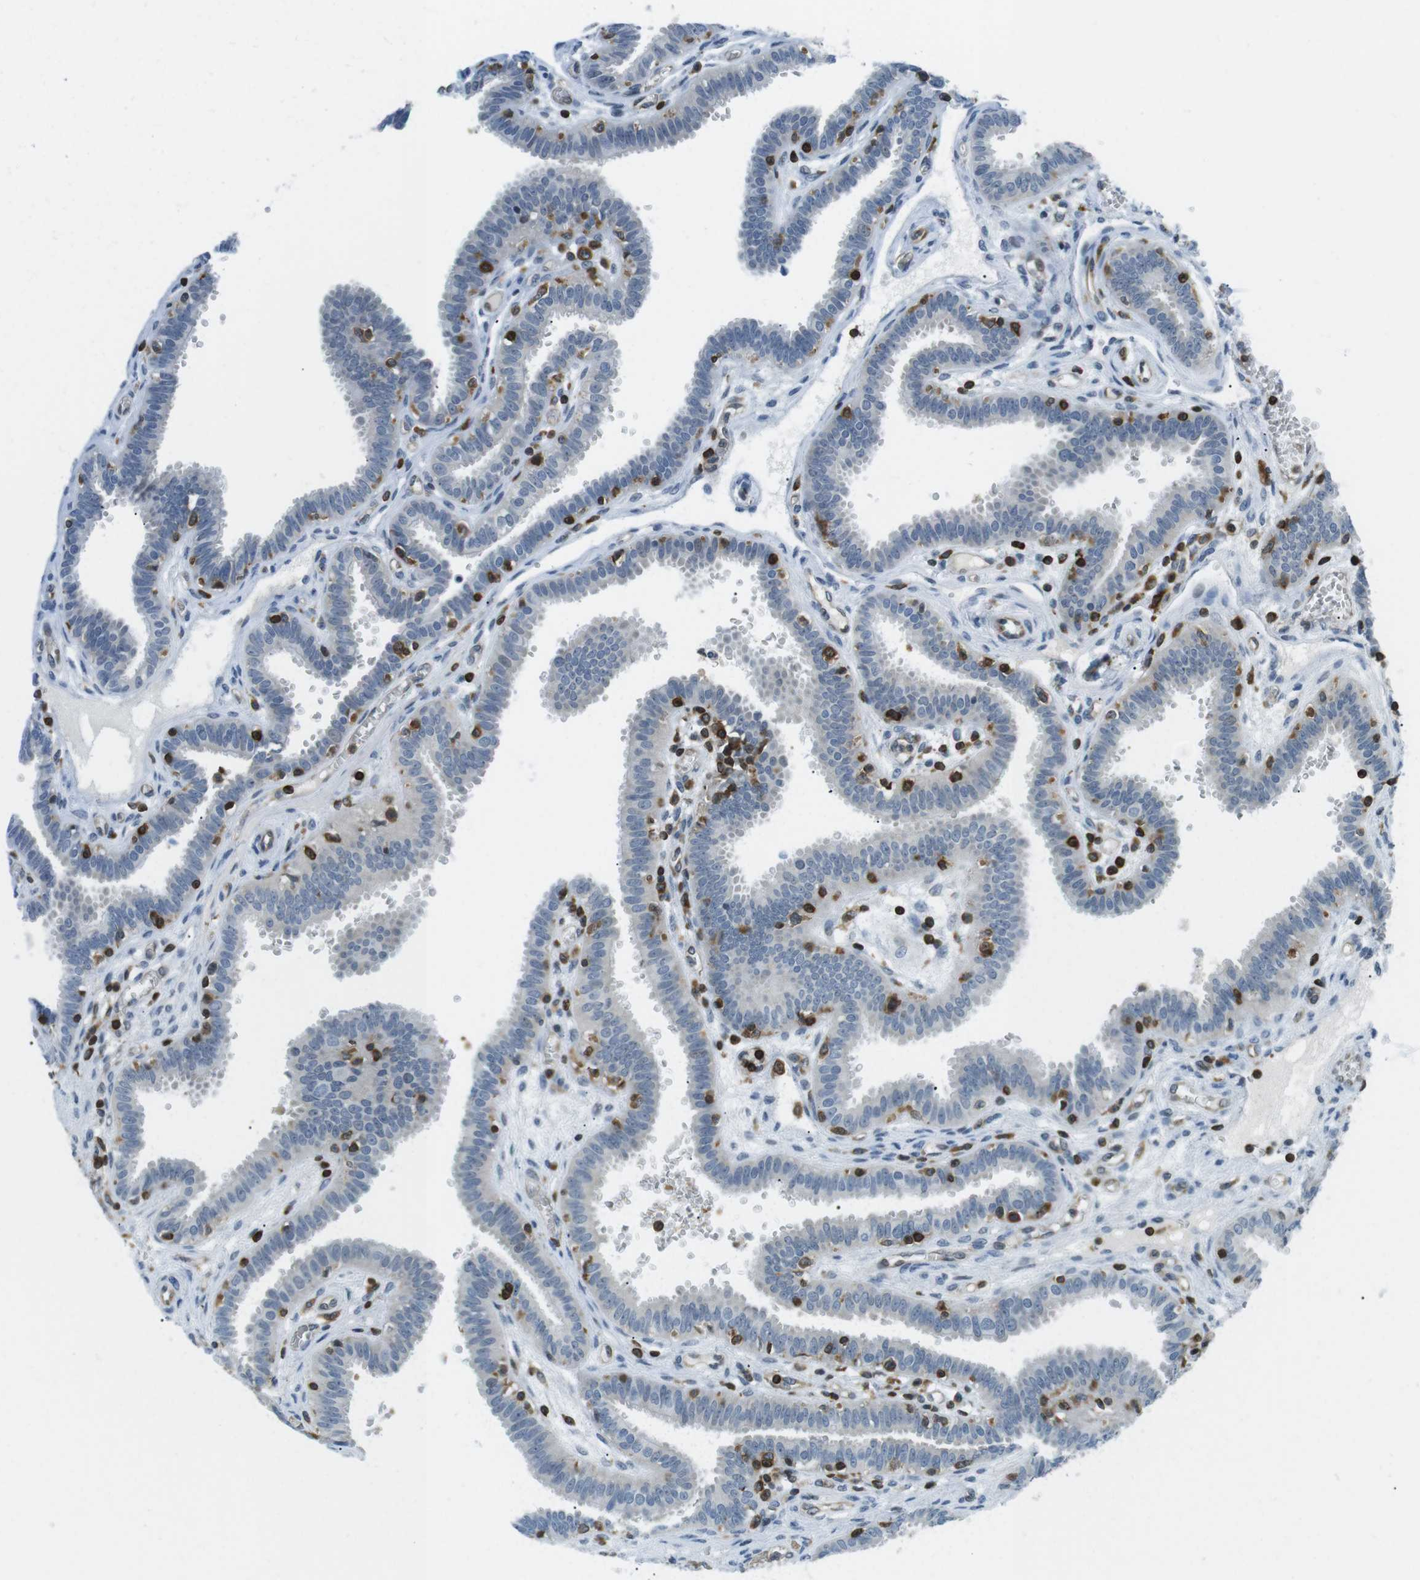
{"staining": {"intensity": "negative", "quantity": "none", "location": "none"}, "tissue": "fallopian tube", "cell_type": "Glandular cells", "image_type": "normal", "snomed": [{"axis": "morphology", "description": "Normal tissue, NOS"}, {"axis": "topography", "description": "Fallopian tube"}], "caption": "This is an immunohistochemistry micrograph of normal fallopian tube. There is no positivity in glandular cells.", "gene": "STK10", "patient": {"sex": "female", "age": 32}}